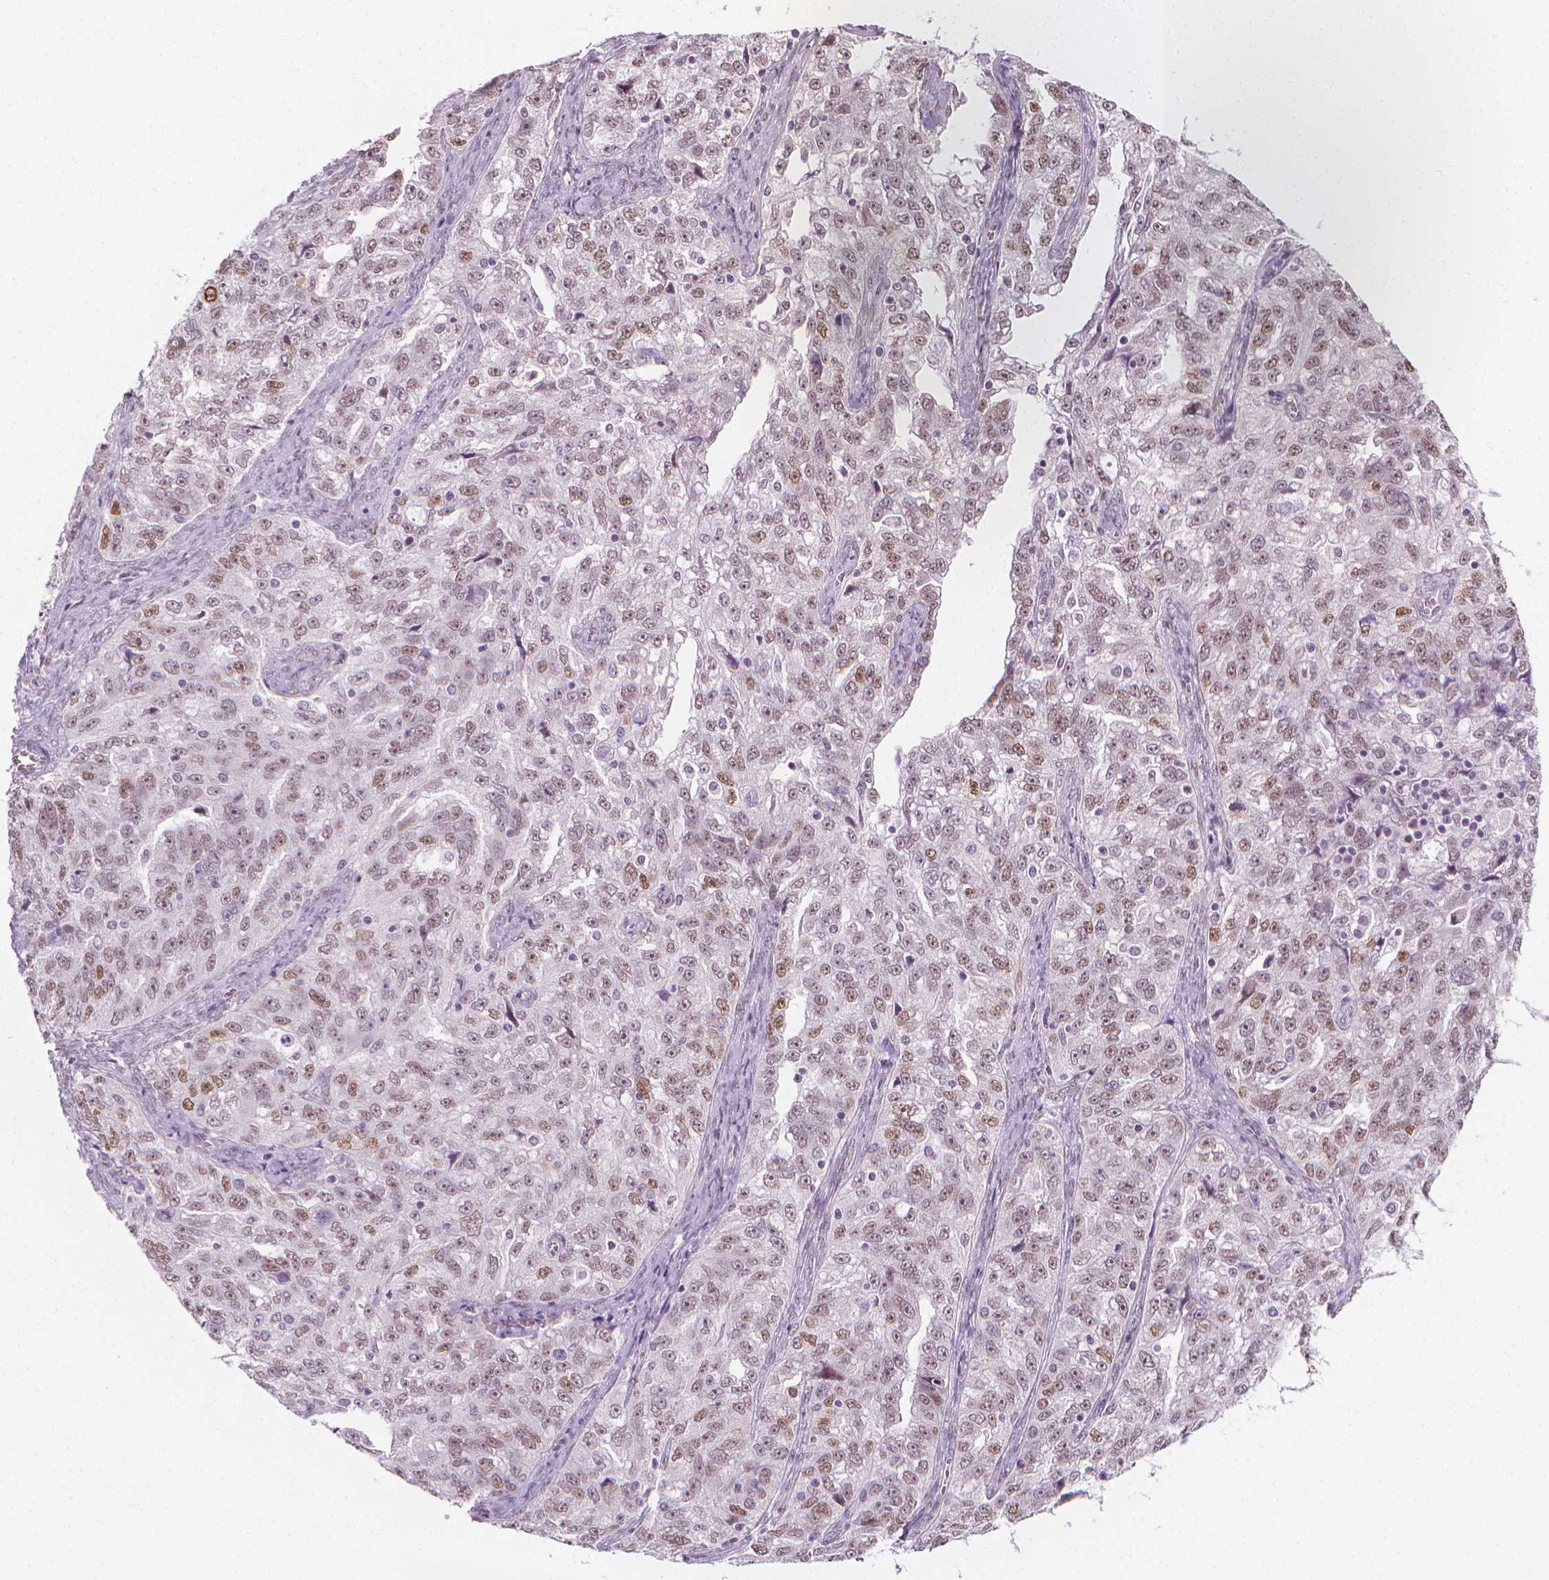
{"staining": {"intensity": "weak", "quantity": "25%-75%", "location": "nuclear"}, "tissue": "ovarian cancer", "cell_type": "Tumor cells", "image_type": "cancer", "snomed": [{"axis": "morphology", "description": "Cystadenocarcinoma, serous, NOS"}, {"axis": "topography", "description": "Ovary"}], "caption": "Immunohistochemistry (IHC) photomicrograph of neoplastic tissue: ovarian cancer (serous cystadenocarcinoma) stained using immunohistochemistry (IHC) shows low levels of weak protein expression localized specifically in the nuclear of tumor cells, appearing as a nuclear brown color.", "gene": "CDKN1C", "patient": {"sex": "female", "age": 51}}